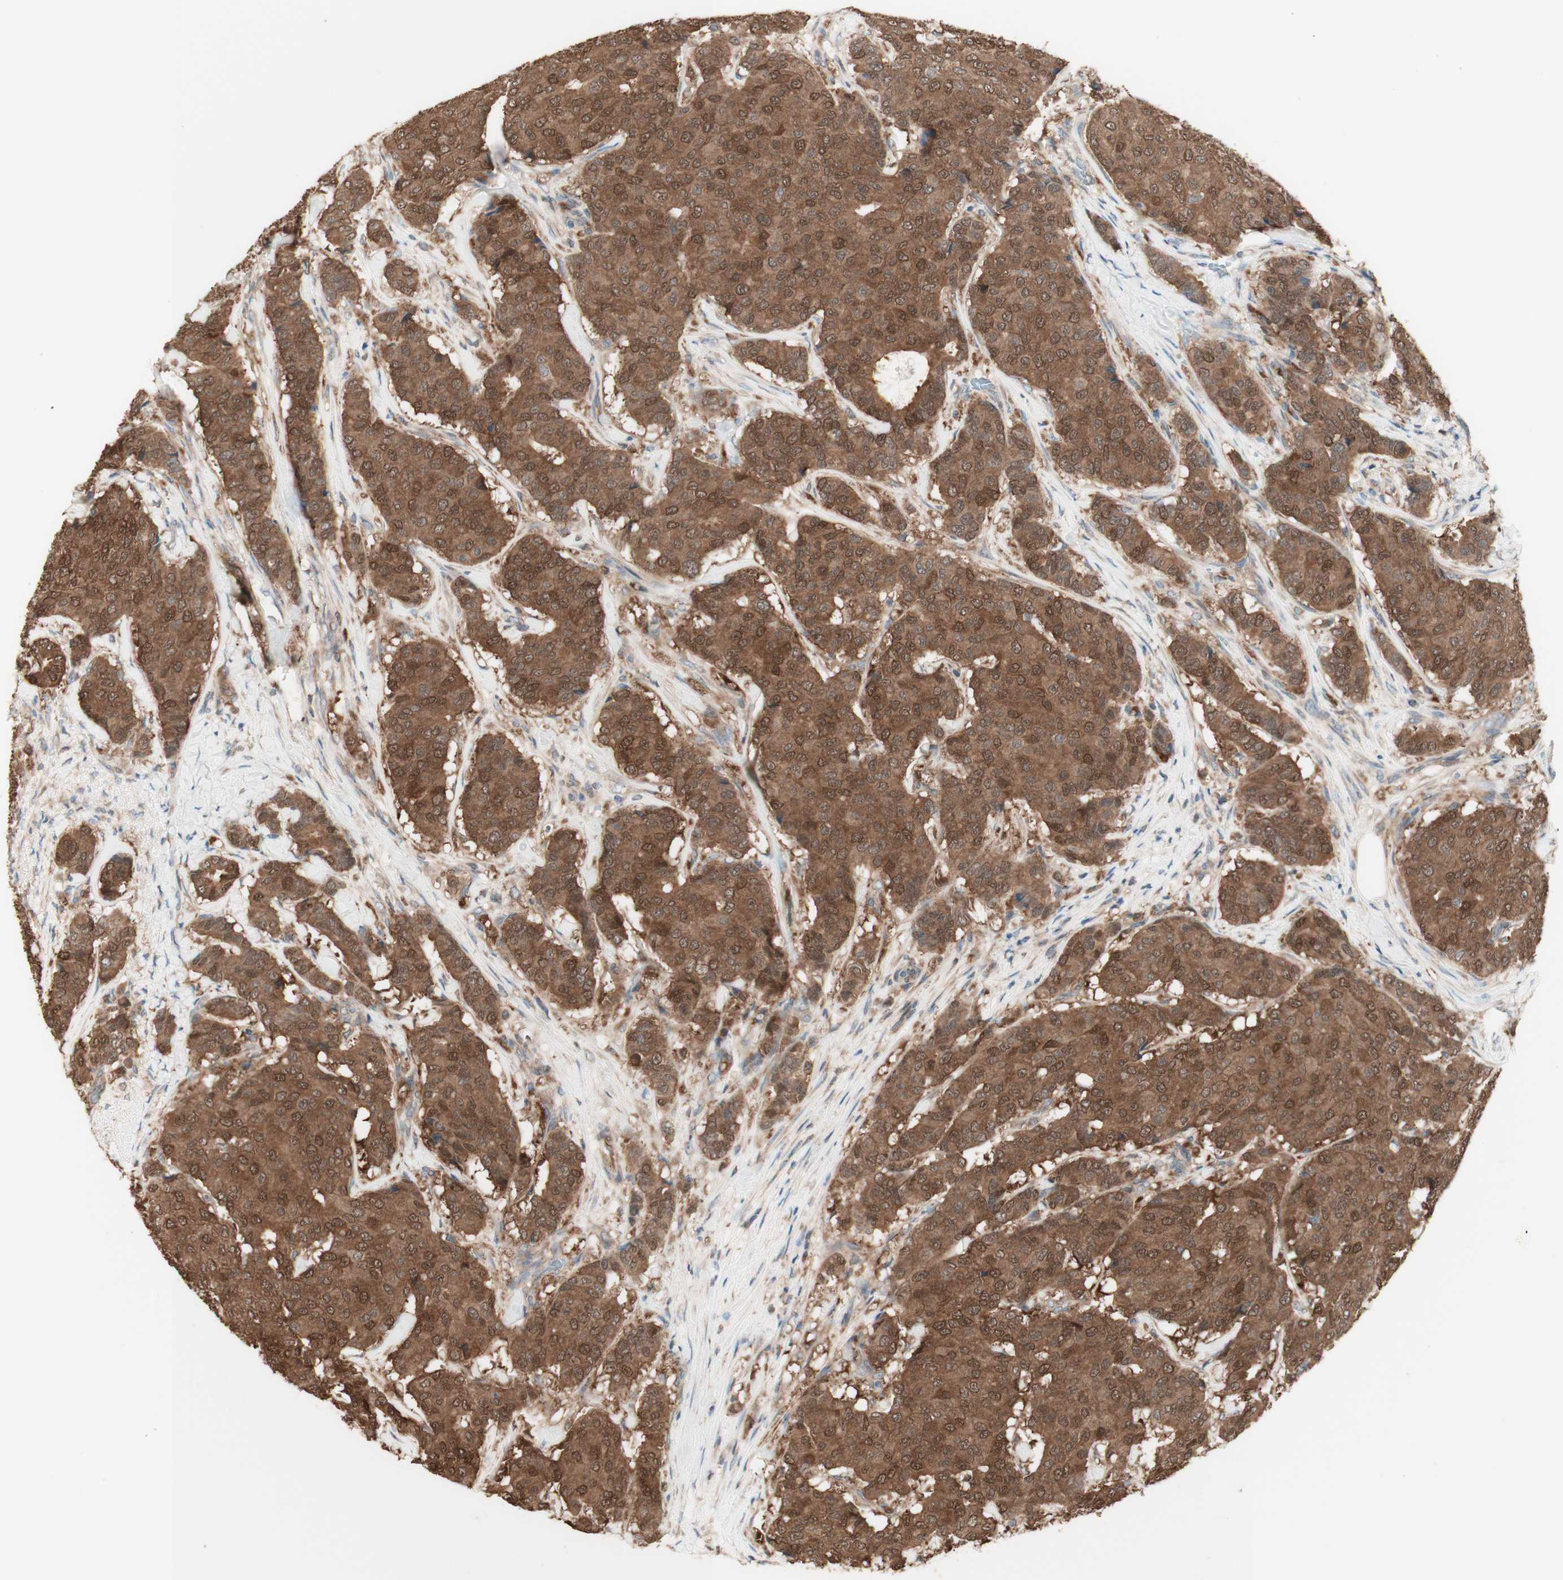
{"staining": {"intensity": "moderate", "quantity": ">75%", "location": "cytoplasmic/membranous,nuclear"}, "tissue": "breast cancer", "cell_type": "Tumor cells", "image_type": "cancer", "snomed": [{"axis": "morphology", "description": "Duct carcinoma"}, {"axis": "topography", "description": "Breast"}], "caption": "This is a micrograph of immunohistochemistry (IHC) staining of intraductal carcinoma (breast), which shows moderate positivity in the cytoplasmic/membranous and nuclear of tumor cells.", "gene": "COMT", "patient": {"sex": "female", "age": 75}}